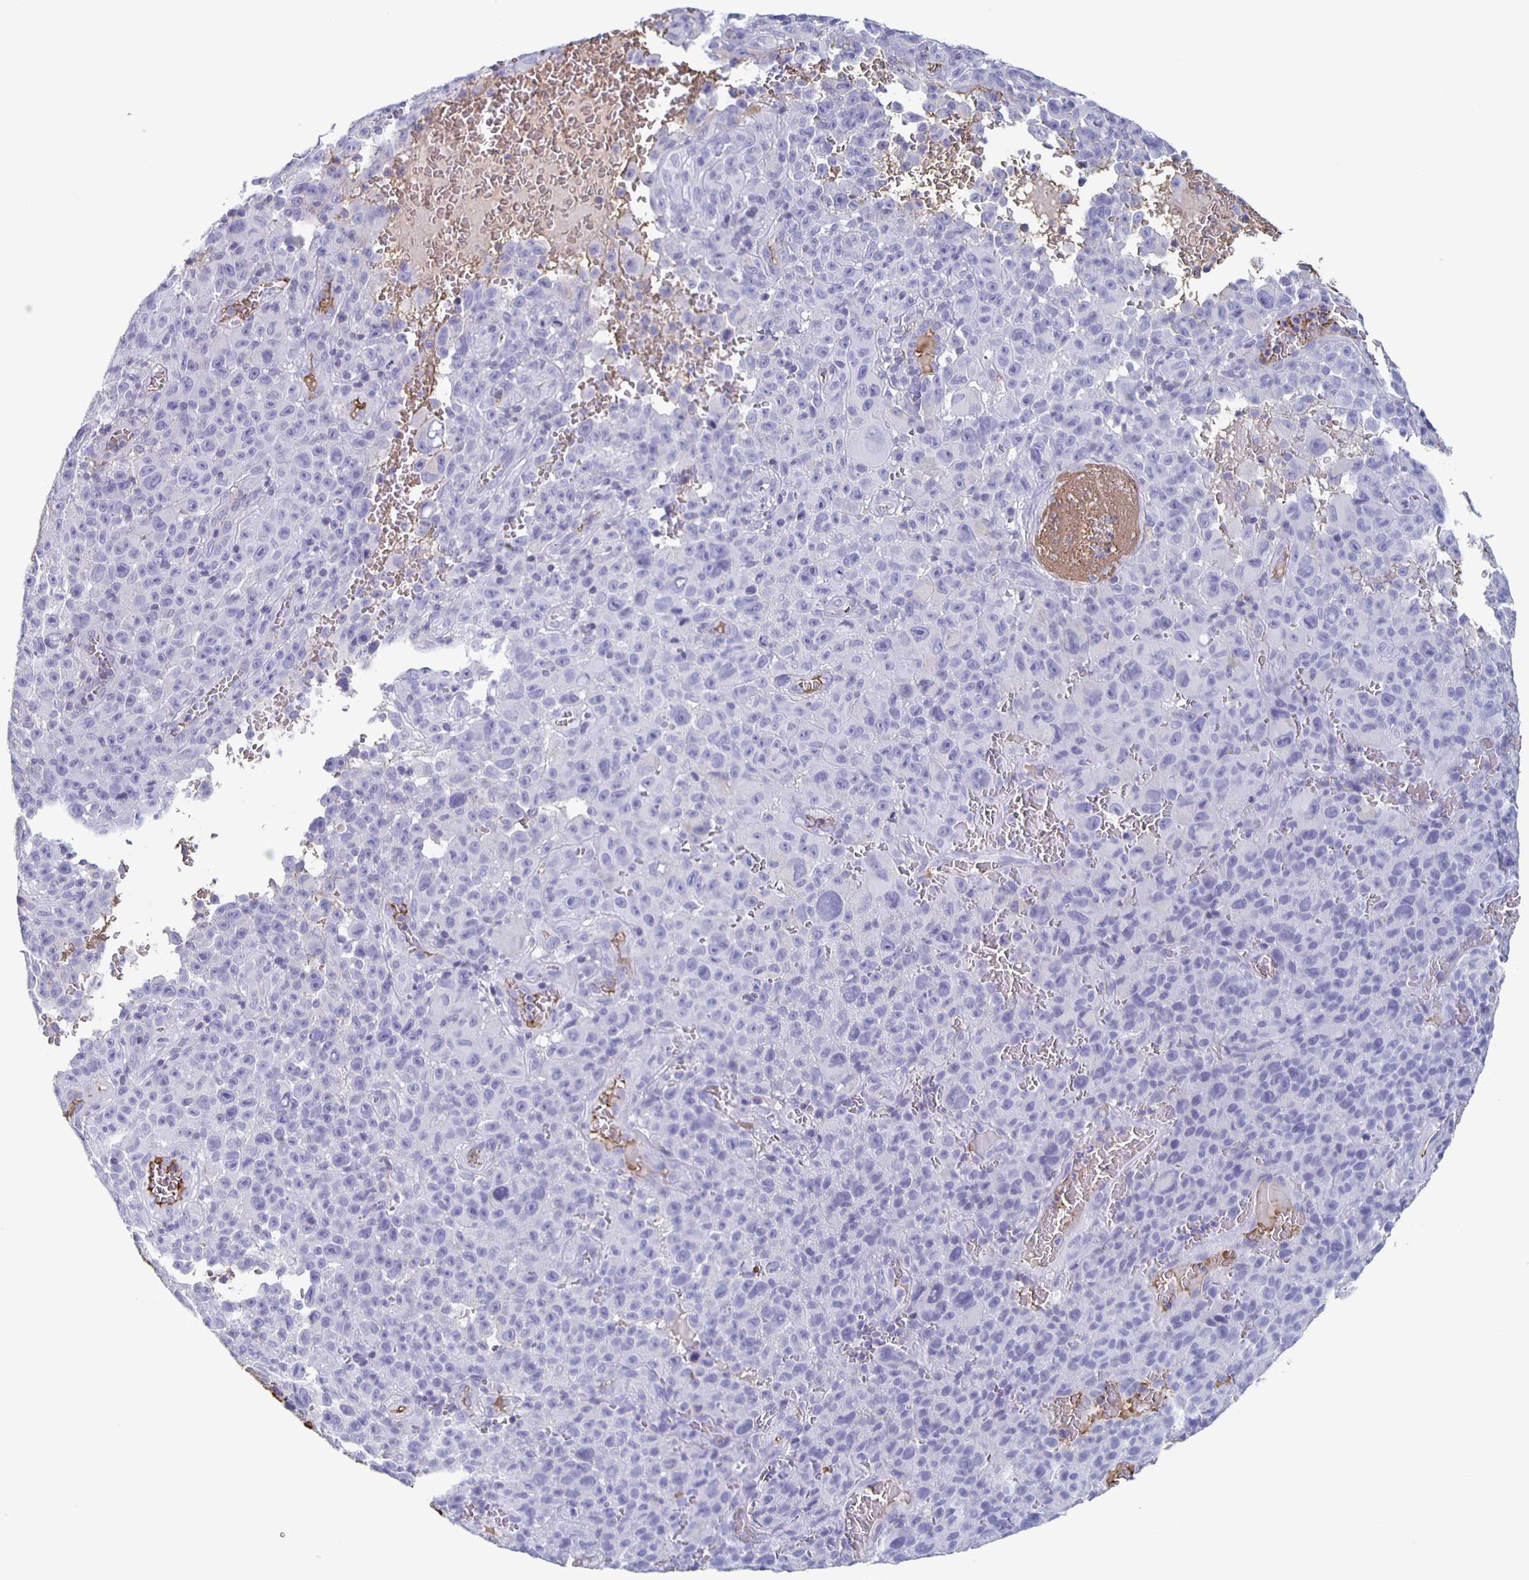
{"staining": {"intensity": "negative", "quantity": "none", "location": "none"}, "tissue": "melanoma", "cell_type": "Tumor cells", "image_type": "cancer", "snomed": [{"axis": "morphology", "description": "Malignant melanoma, NOS"}, {"axis": "topography", "description": "Skin"}], "caption": "The immunohistochemistry micrograph has no significant staining in tumor cells of melanoma tissue.", "gene": "FGA", "patient": {"sex": "female", "age": 82}}